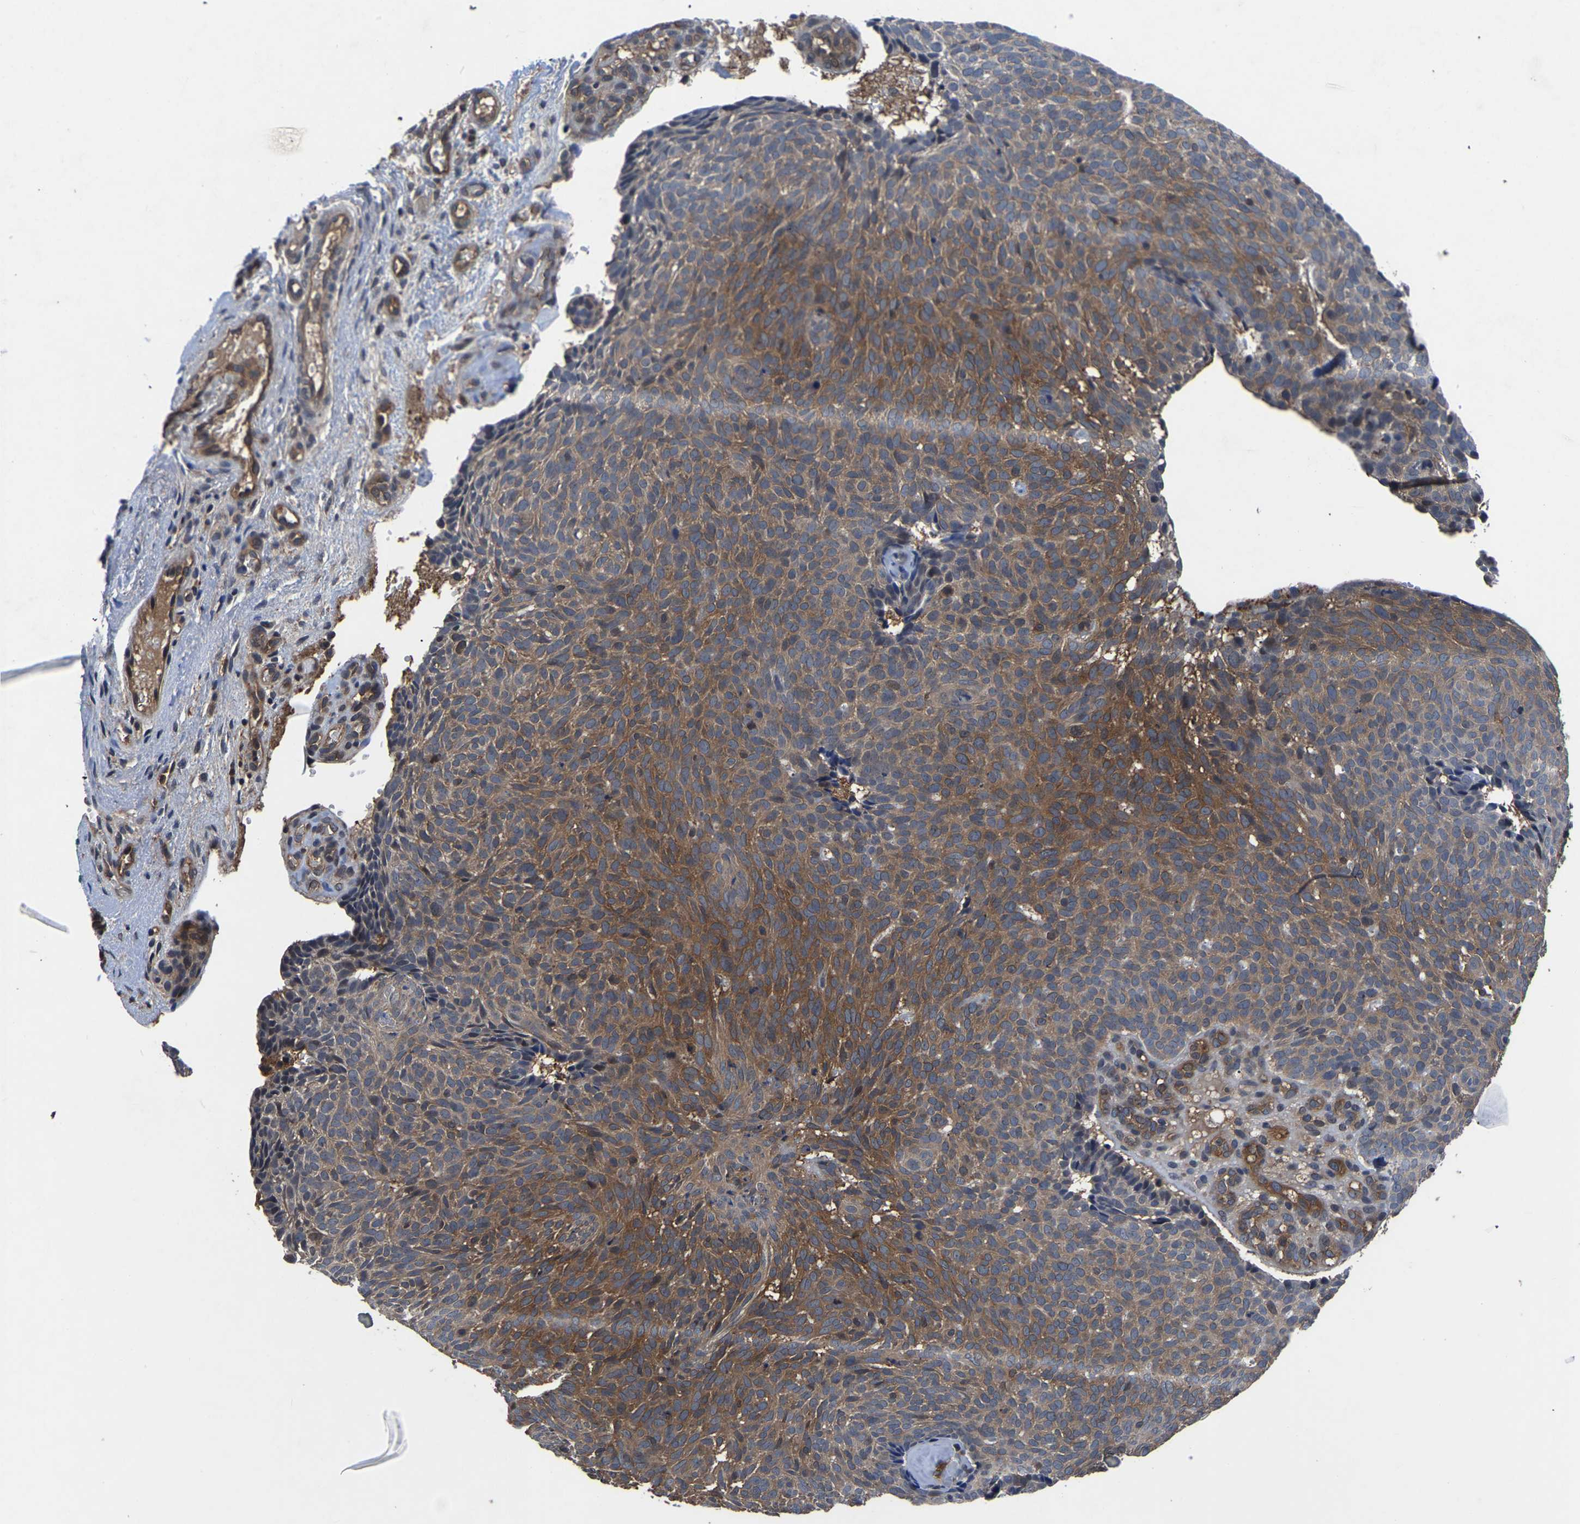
{"staining": {"intensity": "moderate", "quantity": ">75%", "location": "cytoplasmic/membranous"}, "tissue": "skin cancer", "cell_type": "Tumor cells", "image_type": "cancer", "snomed": [{"axis": "morphology", "description": "Basal cell carcinoma"}, {"axis": "topography", "description": "Skin"}], "caption": "Skin cancer (basal cell carcinoma) stained for a protein shows moderate cytoplasmic/membranous positivity in tumor cells. The staining was performed using DAB (3,3'-diaminobenzidine) to visualize the protein expression in brown, while the nuclei were stained in blue with hematoxylin (Magnification: 20x).", "gene": "FGD5", "patient": {"sex": "male", "age": 61}}